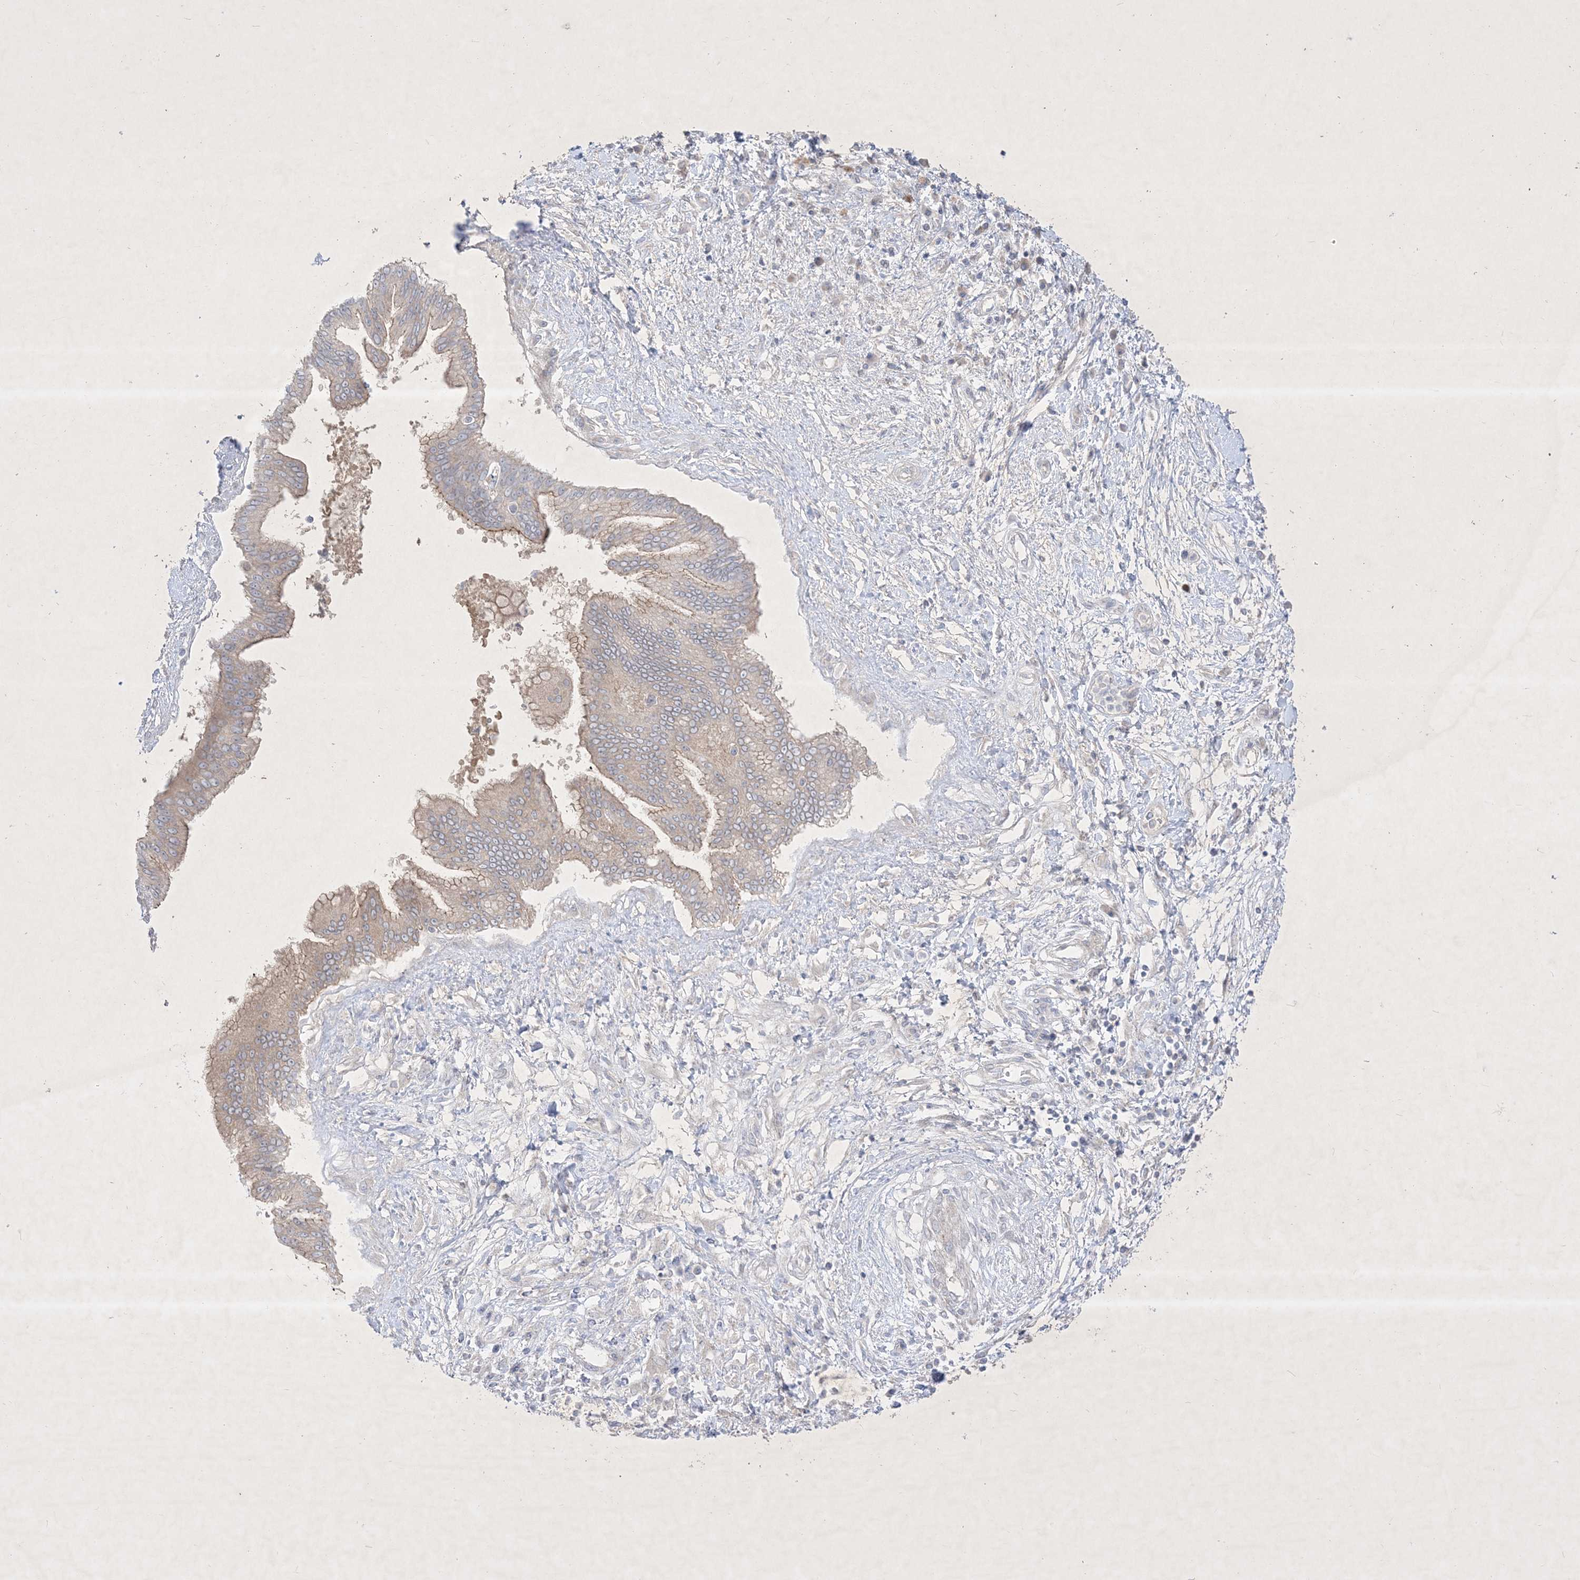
{"staining": {"intensity": "weak", "quantity": "25%-75%", "location": "cytoplasmic/membranous"}, "tissue": "pancreatic cancer", "cell_type": "Tumor cells", "image_type": "cancer", "snomed": [{"axis": "morphology", "description": "Adenocarcinoma, NOS"}, {"axis": "topography", "description": "Pancreas"}], "caption": "Weak cytoplasmic/membranous protein positivity is seen in about 25%-75% of tumor cells in pancreatic cancer (adenocarcinoma). (DAB (3,3'-diaminobenzidine) = brown stain, brightfield microscopy at high magnification).", "gene": "PLEKHA3", "patient": {"sex": "female", "age": 56}}